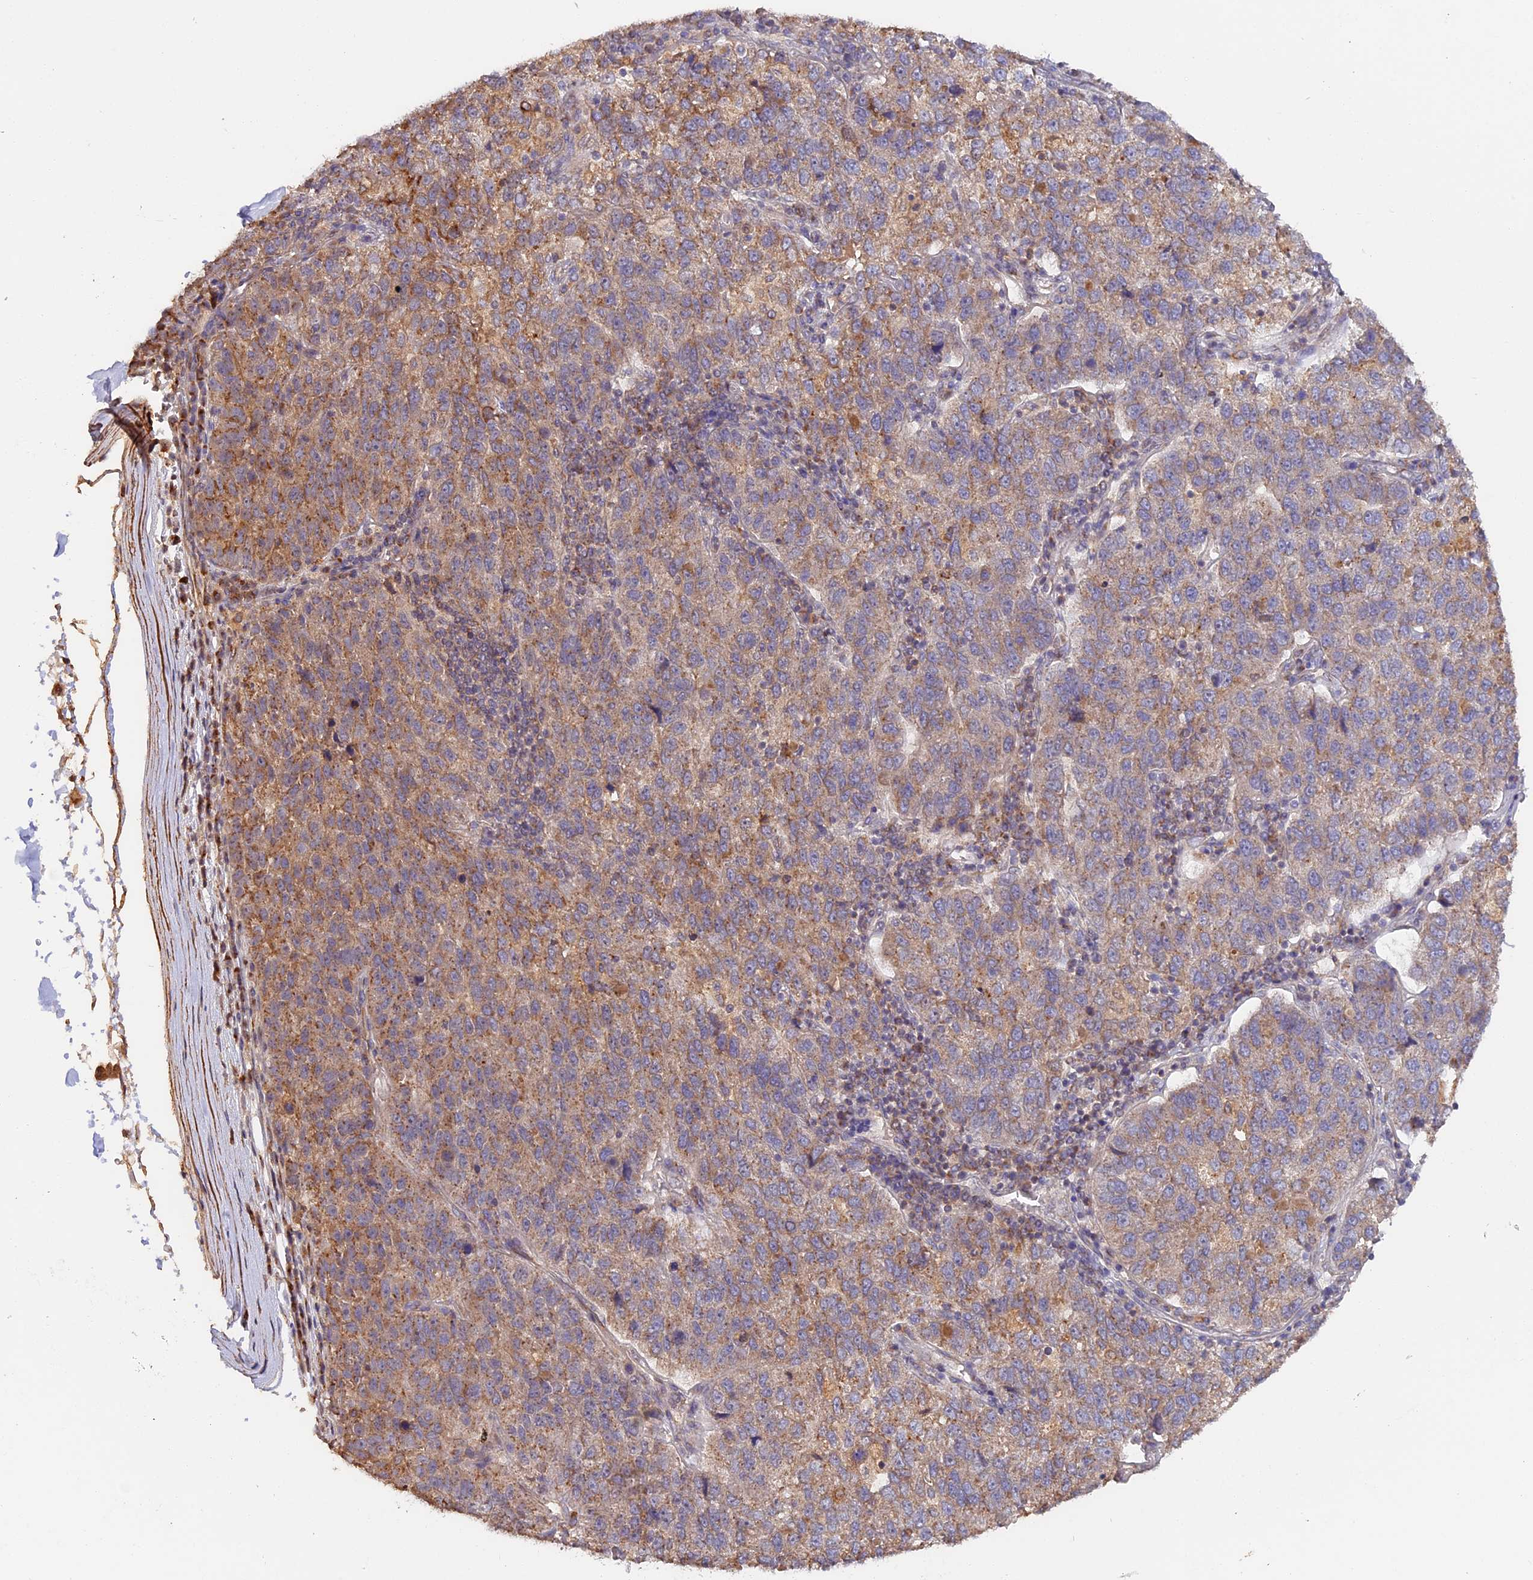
{"staining": {"intensity": "moderate", "quantity": ">75%", "location": "cytoplasmic/membranous"}, "tissue": "pancreatic cancer", "cell_type": "Tumor cells", "image_type": "cancer", "snomed": [{"axis": "morphology", "description": "Adenocarcinoma, NOS"}, {"axis": "topography", "description": "Pancreas"}], "caption": "This is a micrograph of immunohistochemistry (IHC) staining of pancreatic cancer, which shows moderate expression in the cytoplasmic/membranous of tumor cells.", "gene": "TANGO6", "patient": {"sex": "female", "age": 61}}